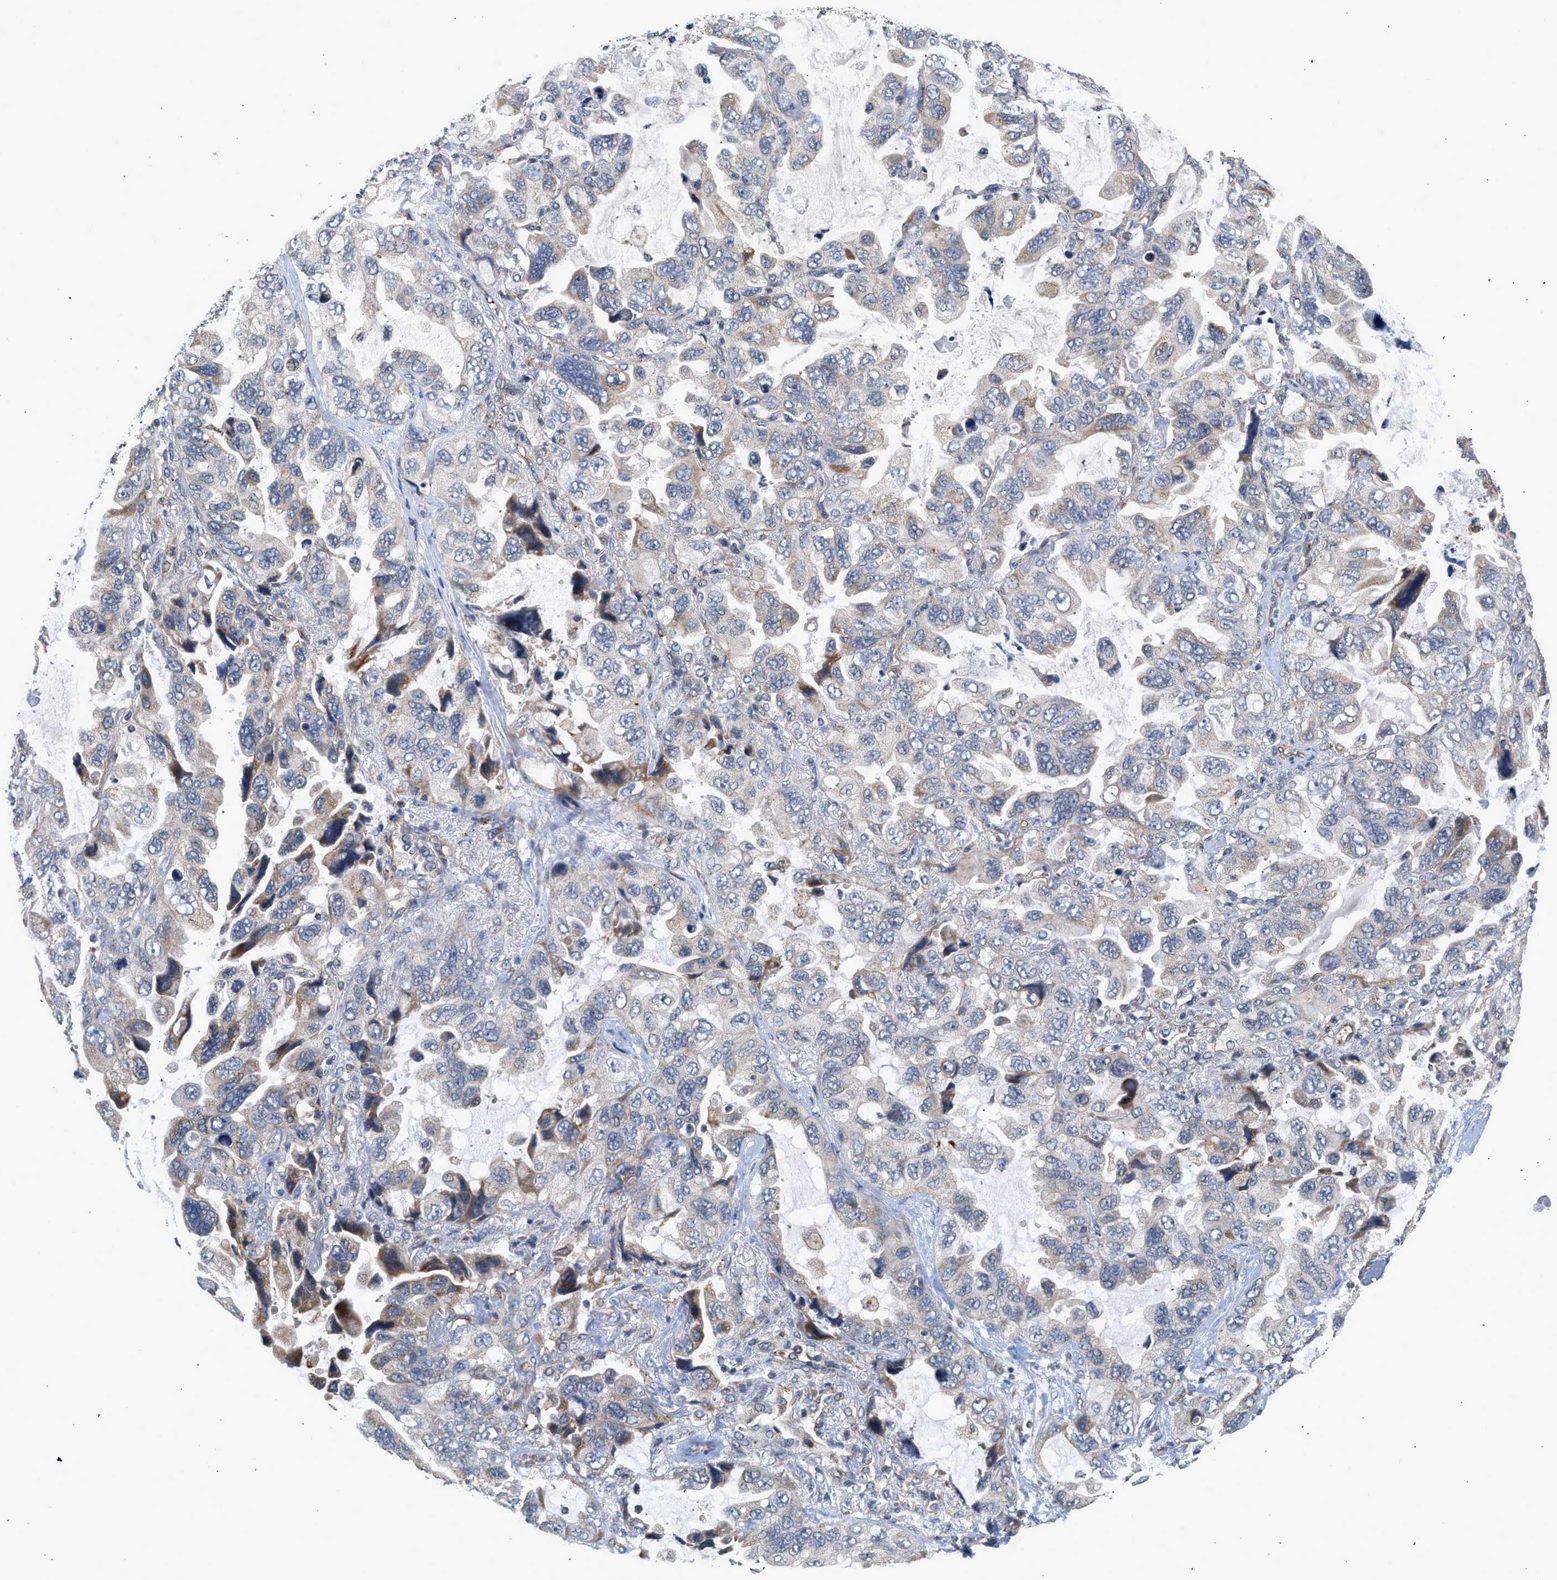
{"staining": {"intensity": "weak", "quantity": "25%-75%", "location": "cytoplasmic/membranous"}, "tissue": "lung cancer", "cell_type": "Tumor cells", "image_type": "cancer", "snomed": [{"axis": "morphology", "description": "Squamous cell carcinoma, NOS"}, {"axis": "topography", "description": "Lung"}], "caption": "Immunohistochemistry (IHC) staining of lung cancer, which exhibits low levels of weak cytoplasmic/membranous positivity in approximately 25%-75% of tumor cells indicating weak cytoplasmic/membranous protein positivity. The staining was performed using DAB (brown) for protein detection and nuclei were counterstained in hematoxylin (blue).", "gene": "PIM1", "patient": {"sex": "female", "age": 73}}